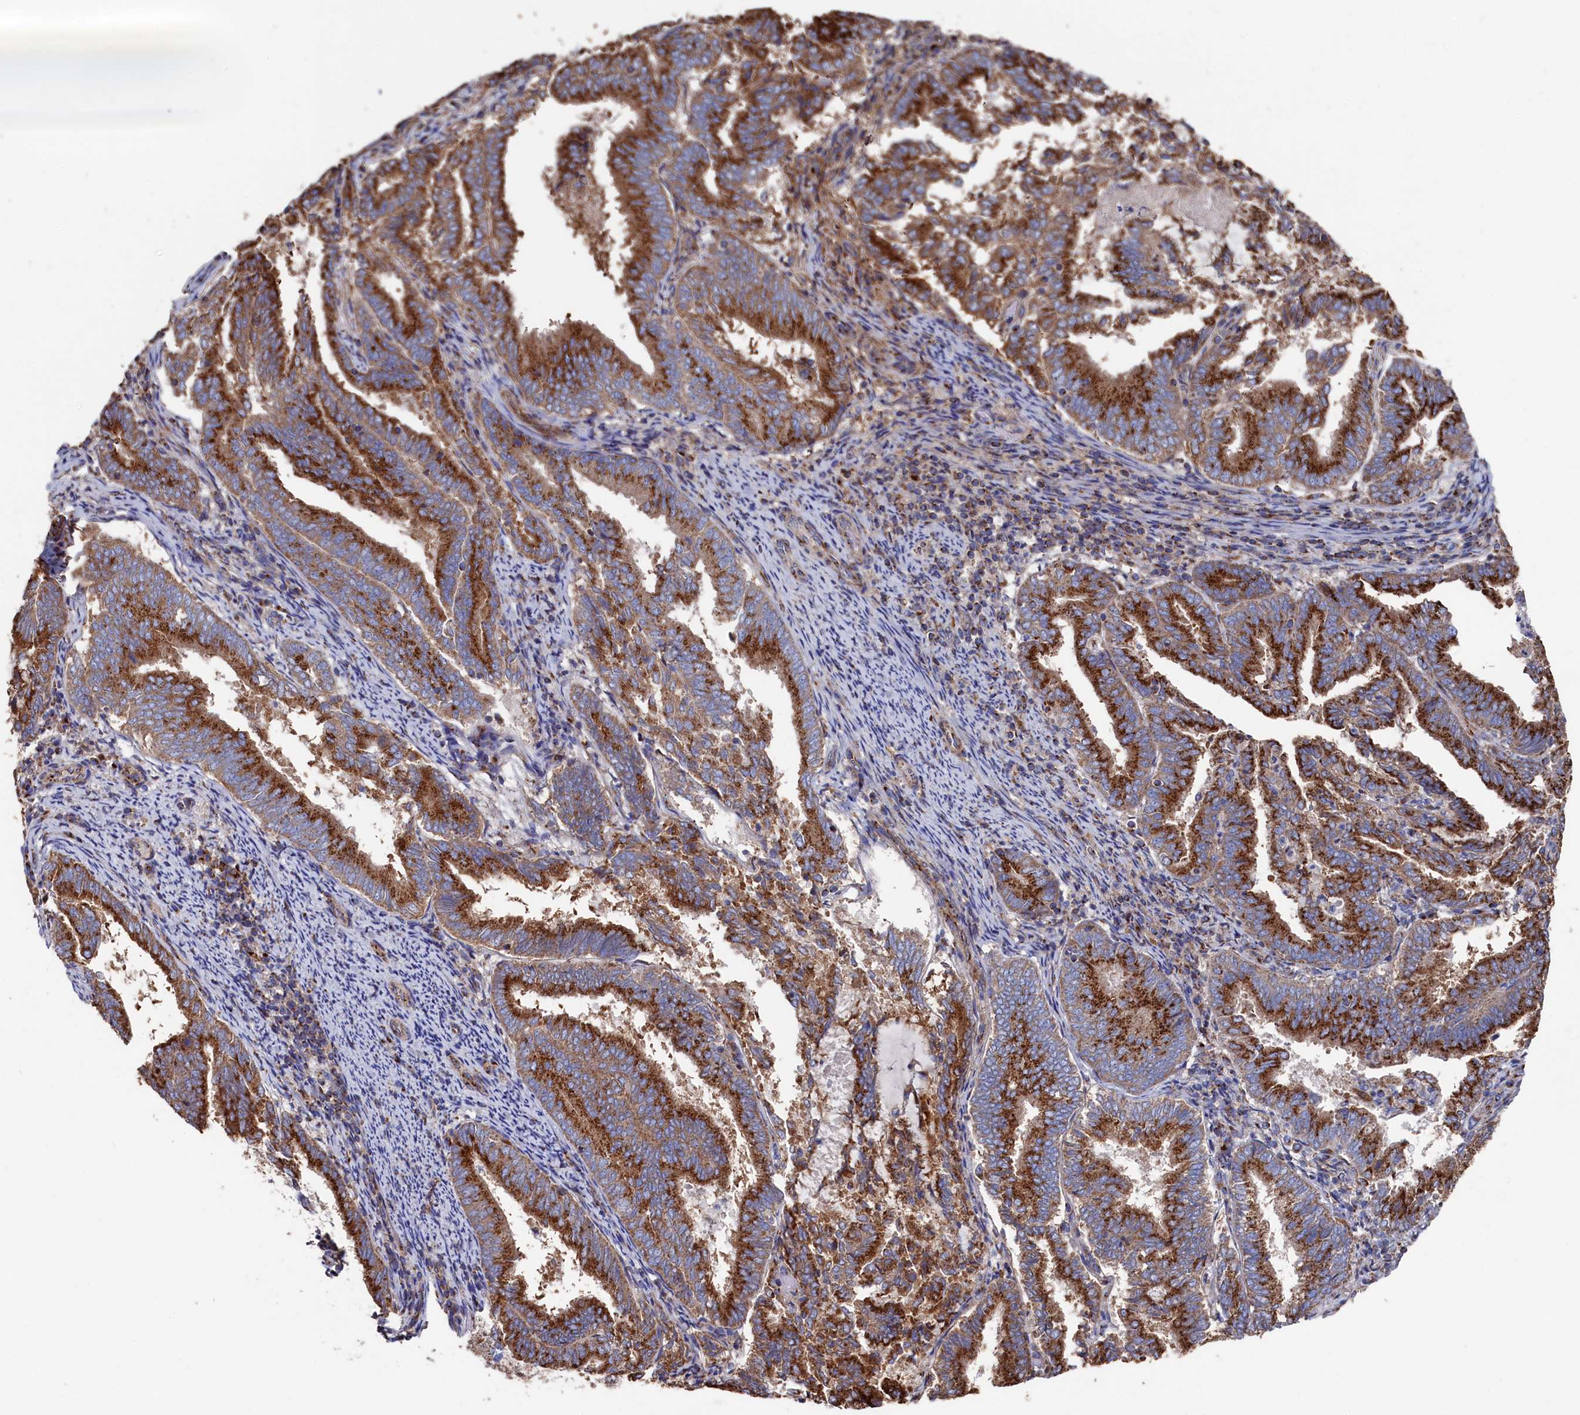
{"staining": {"intensity": "strong", "quantity": ">75%", "location": "cytoplasmic/membranous"}, "tissue": "endometrial cancer", "cell_type": "Tumor cells", "image_type": "cancer", "snomed": [{"axis": "morphology", "description": "Adenocarcinoma, NOS"}, {"axis": "topography", "description": "Endometrium"}], "caption": "Human adenocarcinoma (endometrial) stained for a protein (brown) exhibits strong cytoplasmic/membranous positive positivity in approximately >75% of tumor cells.", "gene": "PRRC1", "patient": {"sex": "female", "age": 80}}